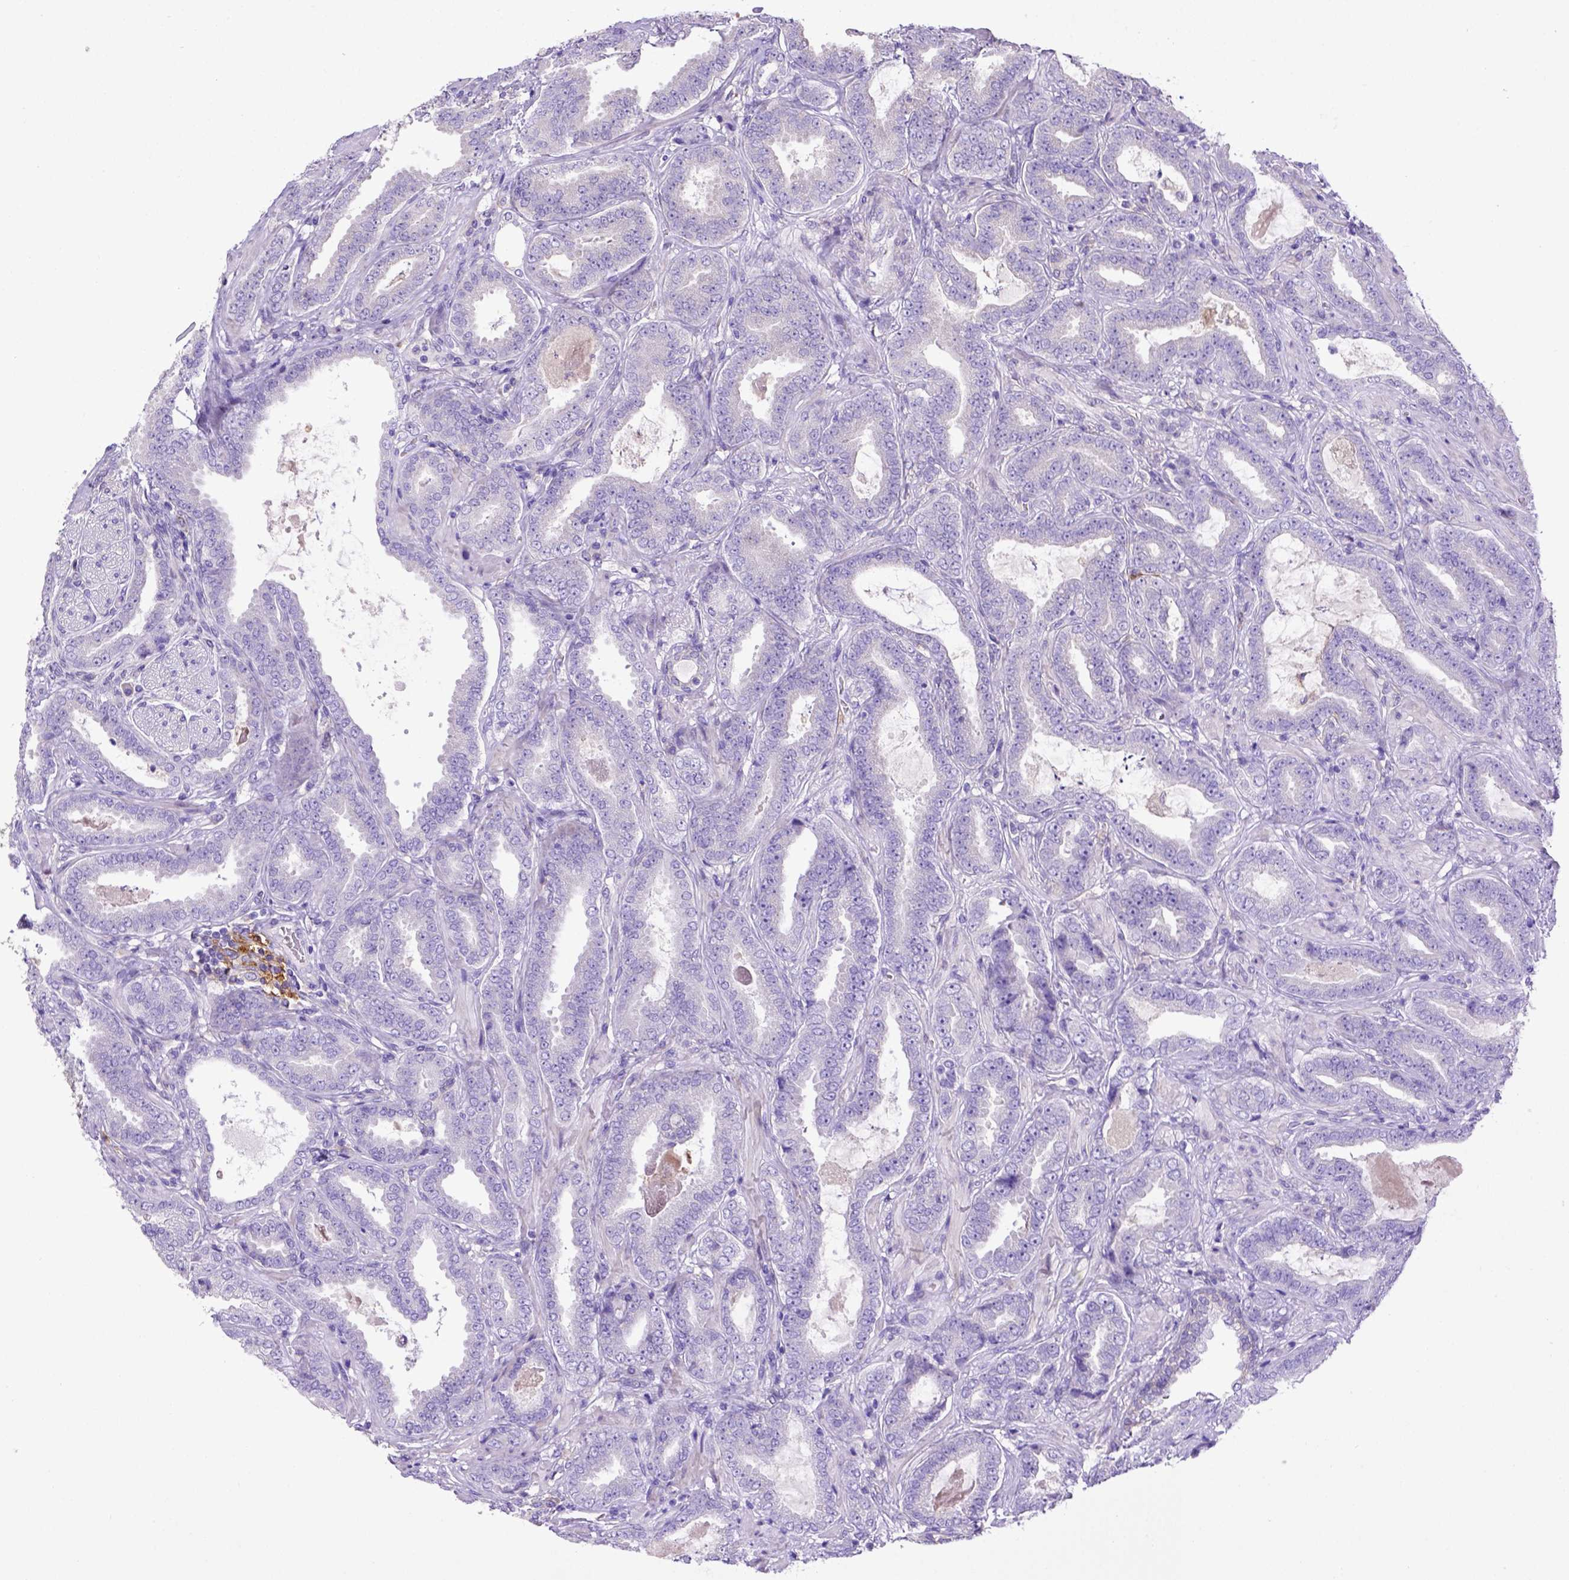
{"staining": {"intensity": "negative", "quantity": "none", "location": "none"}, "tissue": "prostate cancer", "cell_type": "Tumor cells", "image_type": "cancer", "snomed": [{"axis": "morphology", "description": "Adenocarcinoma, NOS"}, {"axis": "topography", "description": "Prostate"}], "caption": "This is an immunohistochemistry (IHC) image of human prostate adenocarcinoma. There is no positivity in tumor cells.", "gene": "CD40", "patient": {"sex": "male", "age": 64}}